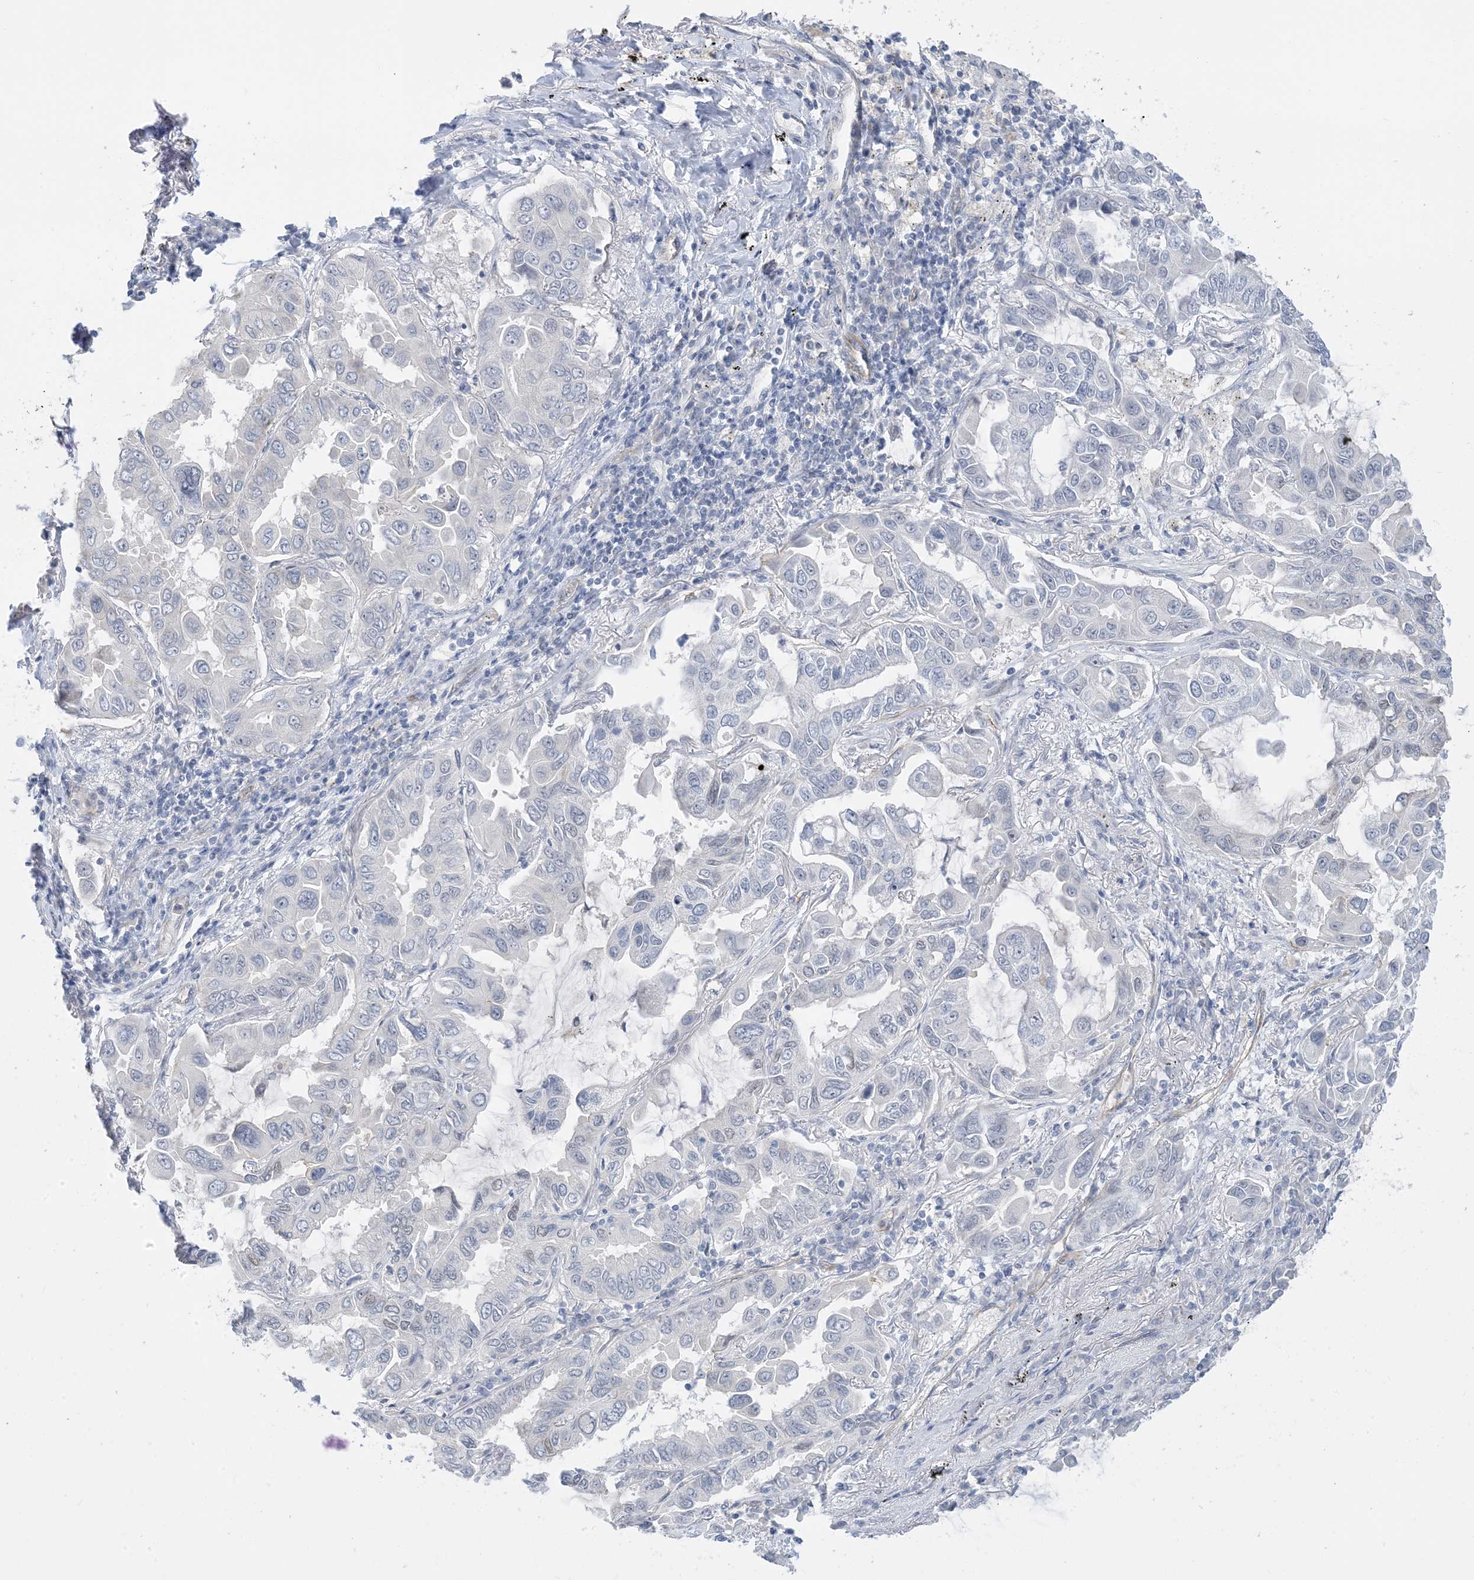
{"staining": {"intensity": "negative", "quantity": "none", "location": "none"}, "tissue": "lung cancer", "cell_type": "Tumor cells", "image_type": "cancer", "snomed": [{"axis": "morphology", "description": "Adenocarcinoma, NOS"}, {"axis": "topography", "description": "Lung"}], "caption": "DAB (3,3'-diaminobenzidine) immunohistochemical staining of human lung cancer (adenocarcinoma) reveals no significant expression in tumor cells. (Stains: DAB (3,3'-diaminobenzidine) IHC with hematoxylin counter stain, Microscopy: brightfield microscopy at high magnification).", "gene": "IL36B", "patient": {"sex": "male", "age": 64}}